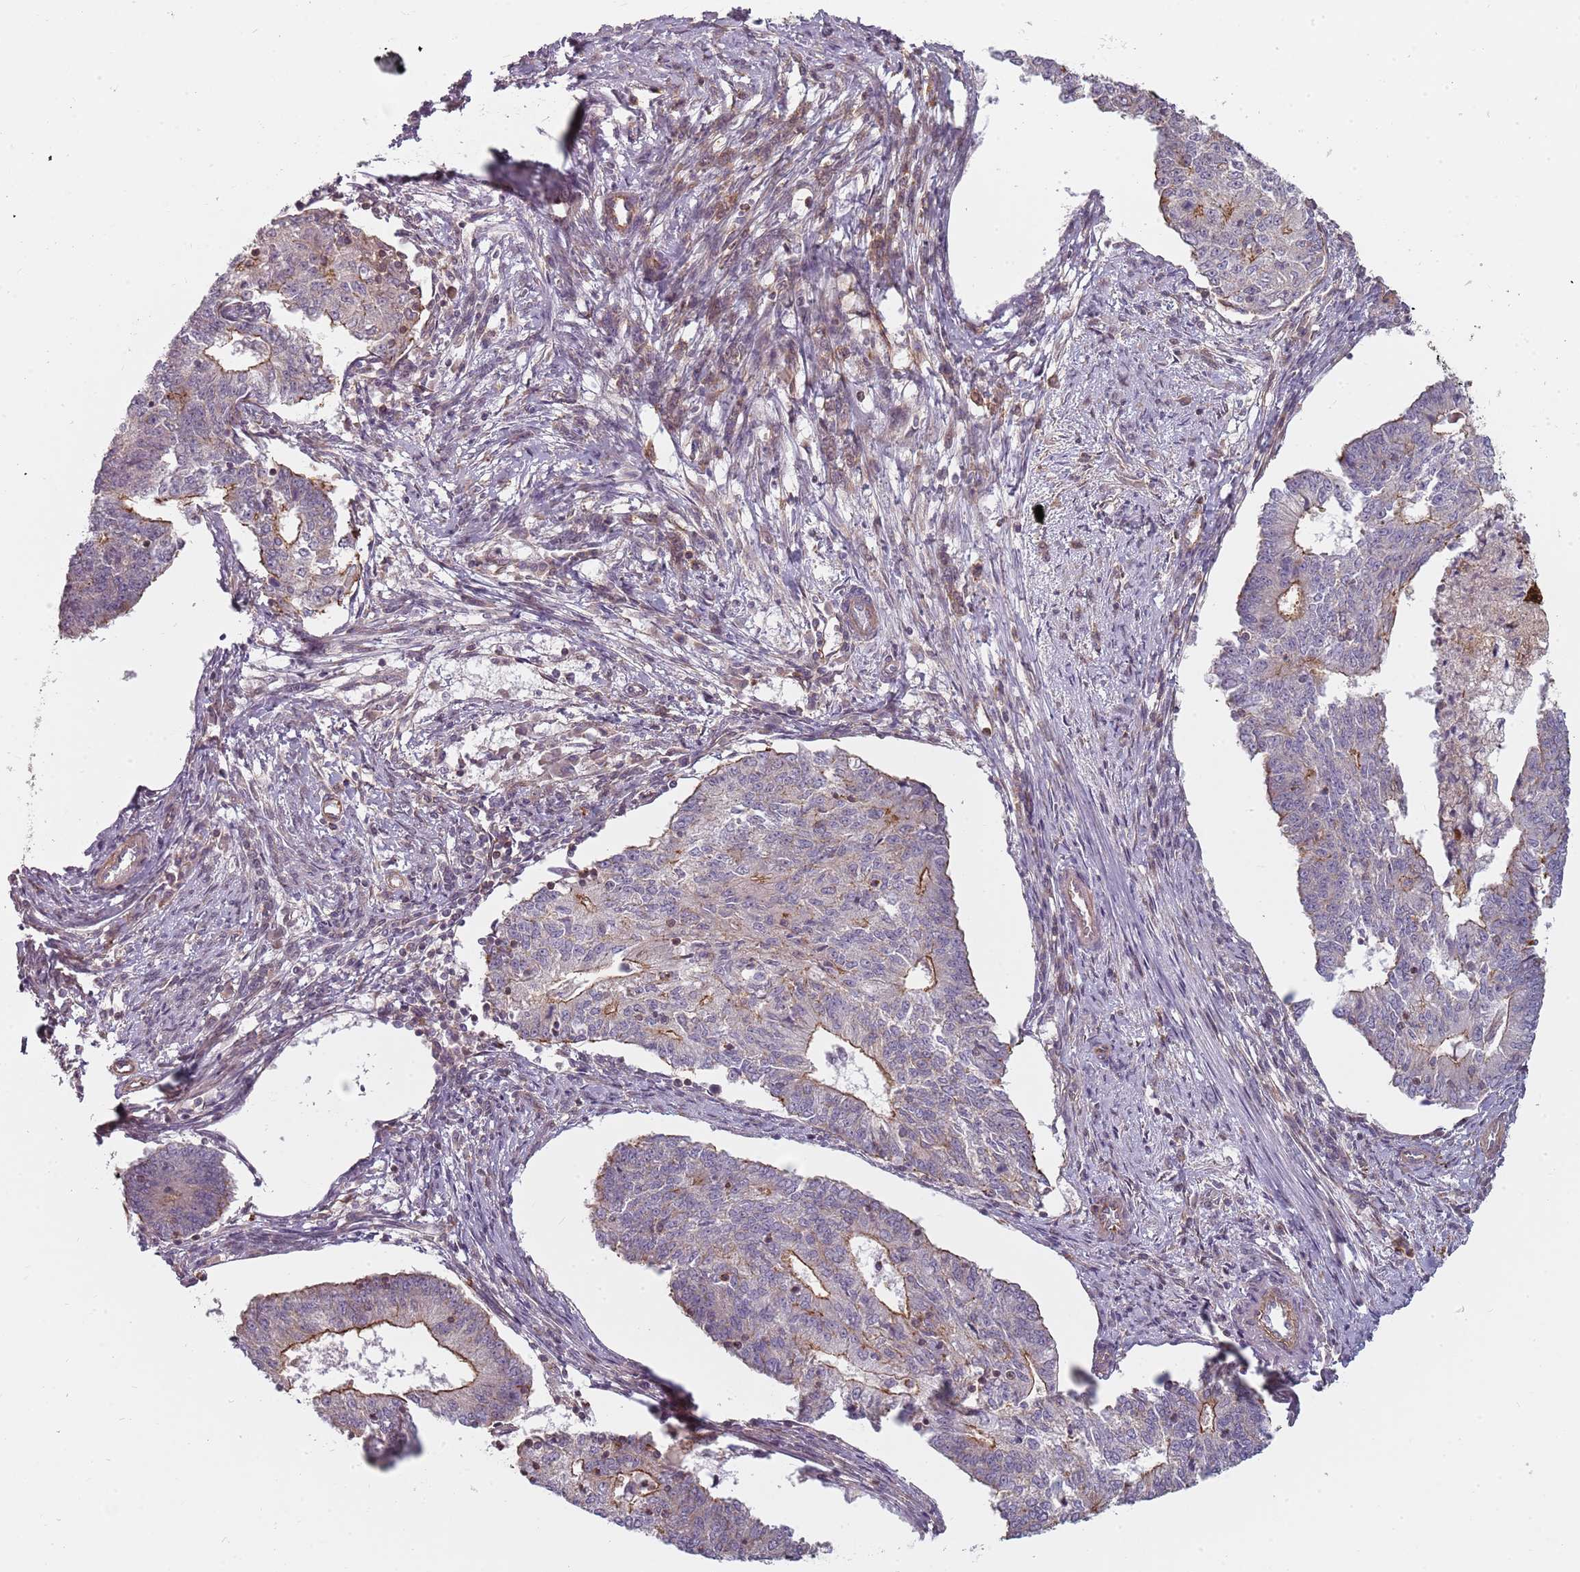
{"staining": {"intensity": "moderate", "quantity": "25%-75%", "location": "cytoplasmic/membranous"}, "tissue": "endometrial cancer", "cell_type": "Tumor cells", "image_type": "cancer", "snomed": [{"axis": "morphology", "description": "Adenocarcinoma, NOS"}, {"axis": "topography", "description": "Endometrium"}], "caption": "High-magnification brightfield microscopy of endometrial adenocarcinoma stained with DAB (3,3'-diaminobenzidine) (brown) and counterstained with hematoxylin (blue). tumor cells exhibit moderate cytoplasmic/membranous expression is identified in about25%-75% of cells.", "gene": "PPP1R14C", "patient": {"sex": "female", "age": 56}}